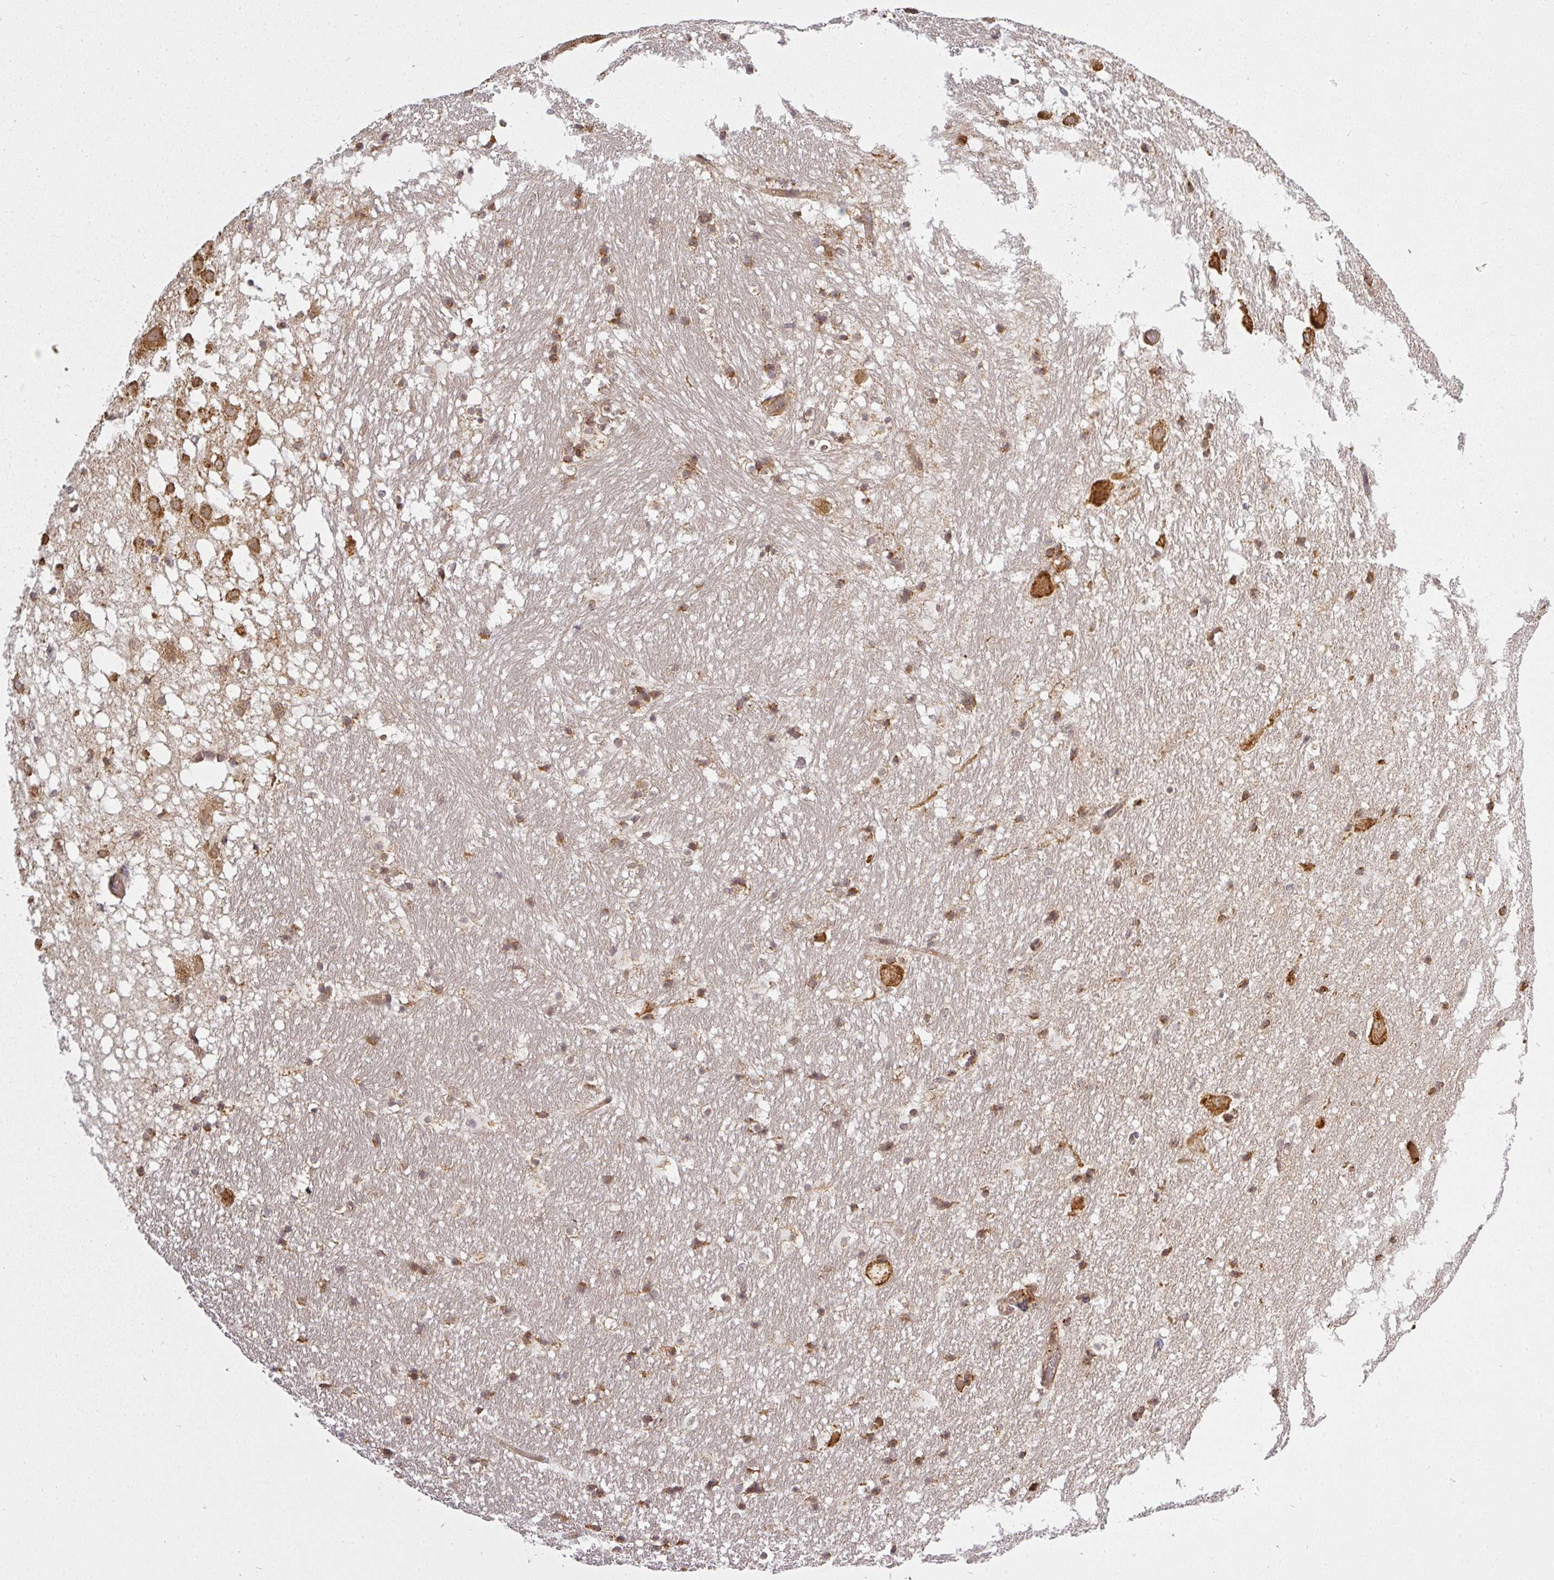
{"staining": {"intensity": "moderate", "quantity": ">75%", "location": "cytoplasmic/membranous"}, "tissue": "hippocampus", "cell_type": "Glial cells", "image_type": "normal", "snomed": [{"axis": "morphology", "description": "Normal tissue, NOS"}, {"axis": "topography", "description": "Hippocampus"}], "caption": "Hippocampus stained with DAB (3,3'-diaminobenzidine) immunohistochemistry (IHC) shows medium levels of moderate cytoplasmic/membranous expression in about >75% of glial cells.", "gene": "PPP6R3", "patient": {"sex": "male", "age": 37}}